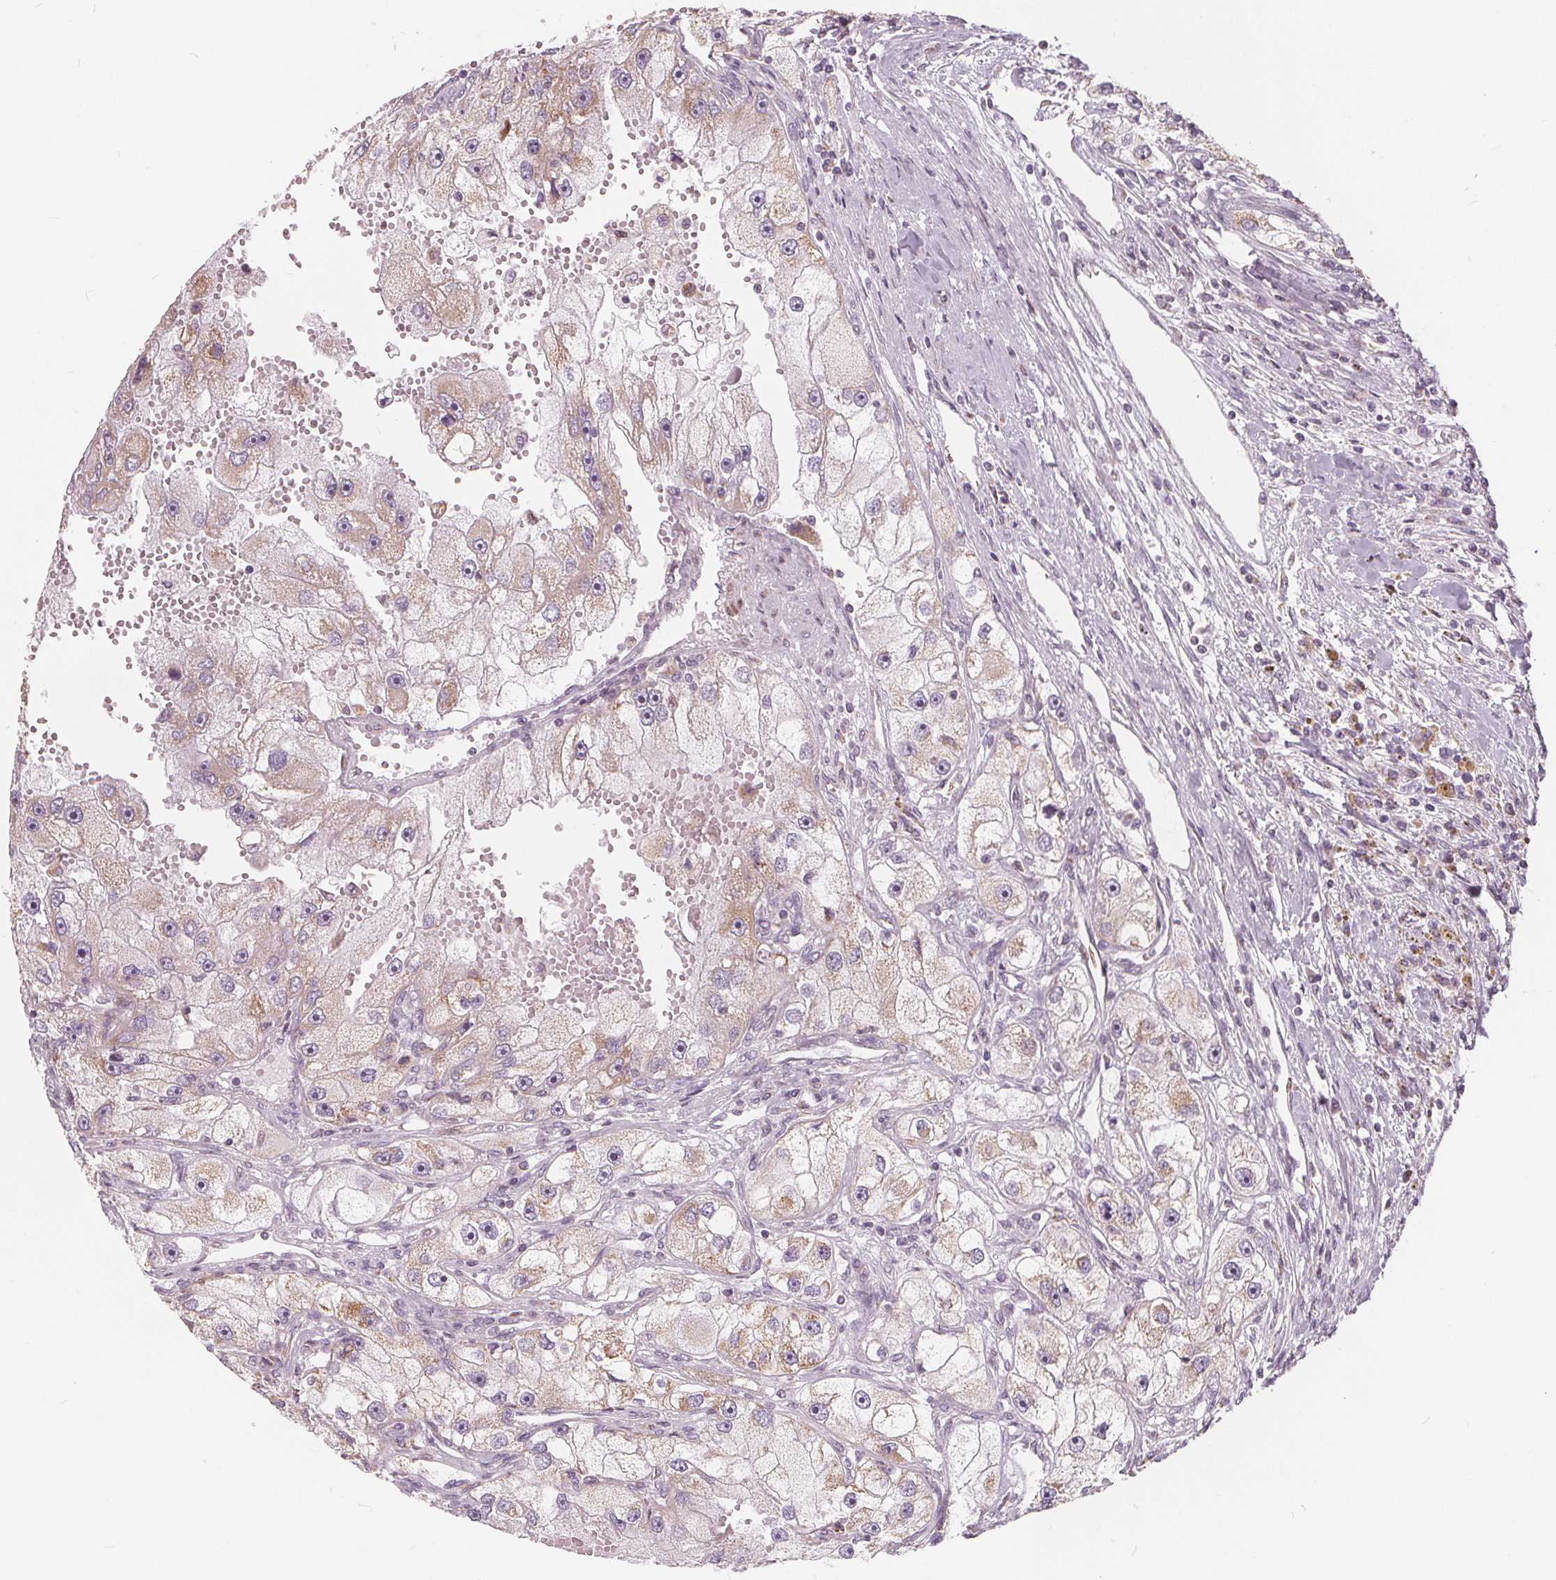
{"staining": {"intensity": "weak", "quantity": "25%-75%", "location": "cytoplasmic/membranous"}, "tissue": "renal cancer", "cell_type": "Tumor cells", "image_type": "cancer", "snomed": [{"axis": "morphology", "description": "Adenocarcinoma, NOS"}, {"axis": "topography", "description": "Kidney"}], "caption": "The immunohistochemical stain highlights weak cytoplasmic/membranous staining in tumor cells of renal cancer (adenocarcinoma) tissue.", "gene": "NUP210L", "patient": {"sex": "male", "age": 63}}